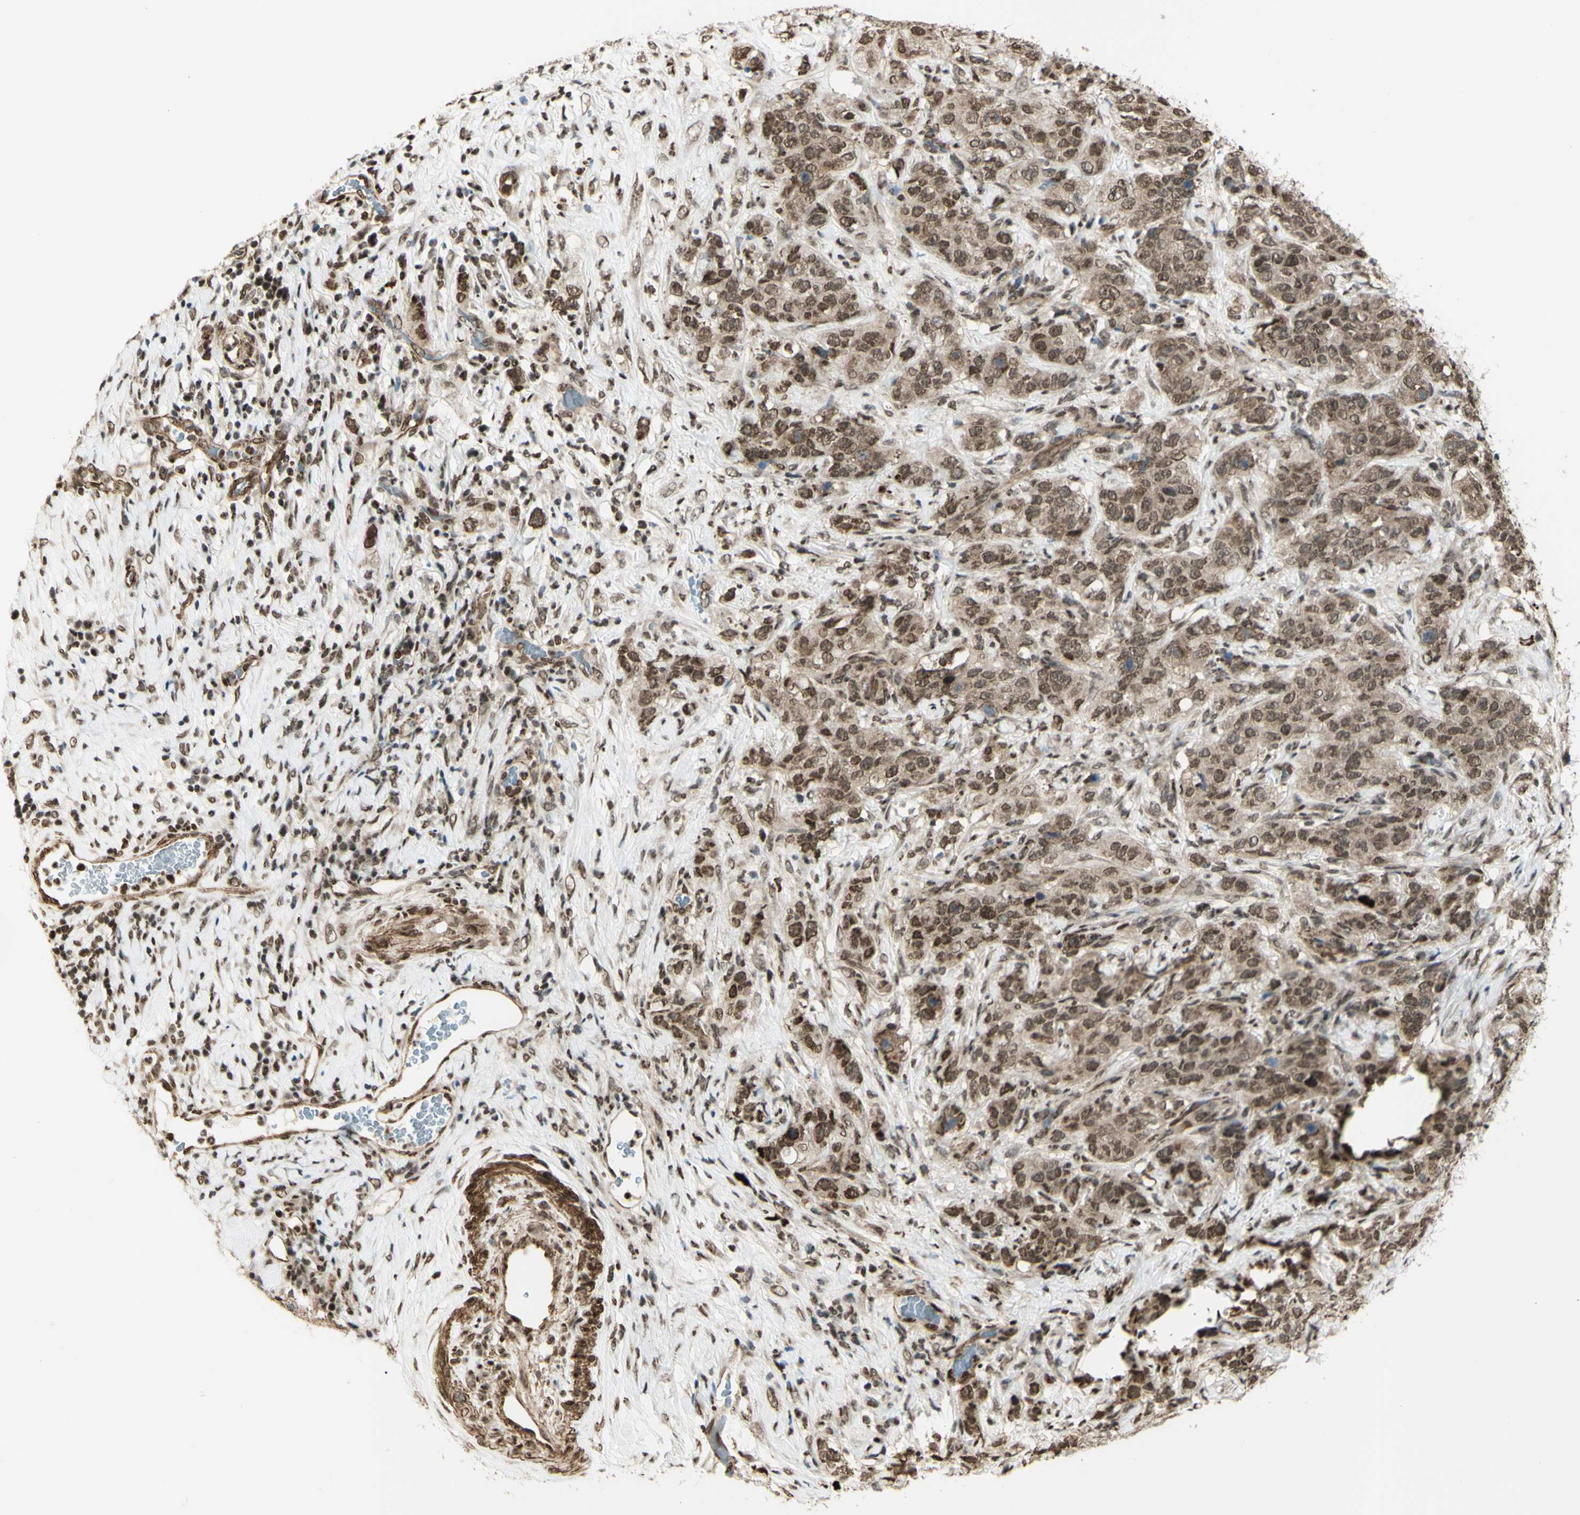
{"staining": {"intensity": "moderate", "quantity": ">75%", "location": "nuclear"}, "tissue": "stomach cancer", "cell_type": "Tumor cells", "image_type": "cancer", "snomed": [{"axis": "morphology", "description": "Adenocarcinoma, NOS"}, {"axis": "topography", "description": "Stomach"}], "caption": "Immunohistochemistry (IHC) (DAB (3,3'-diaminobenzidine)) staining of adenocarcinoma (stomach) reveals moderate nuclear protein positivity in about >75% of tumor cells.", "gene": "ZMYM6", "patient": {"sex": "male", "age": 48}}